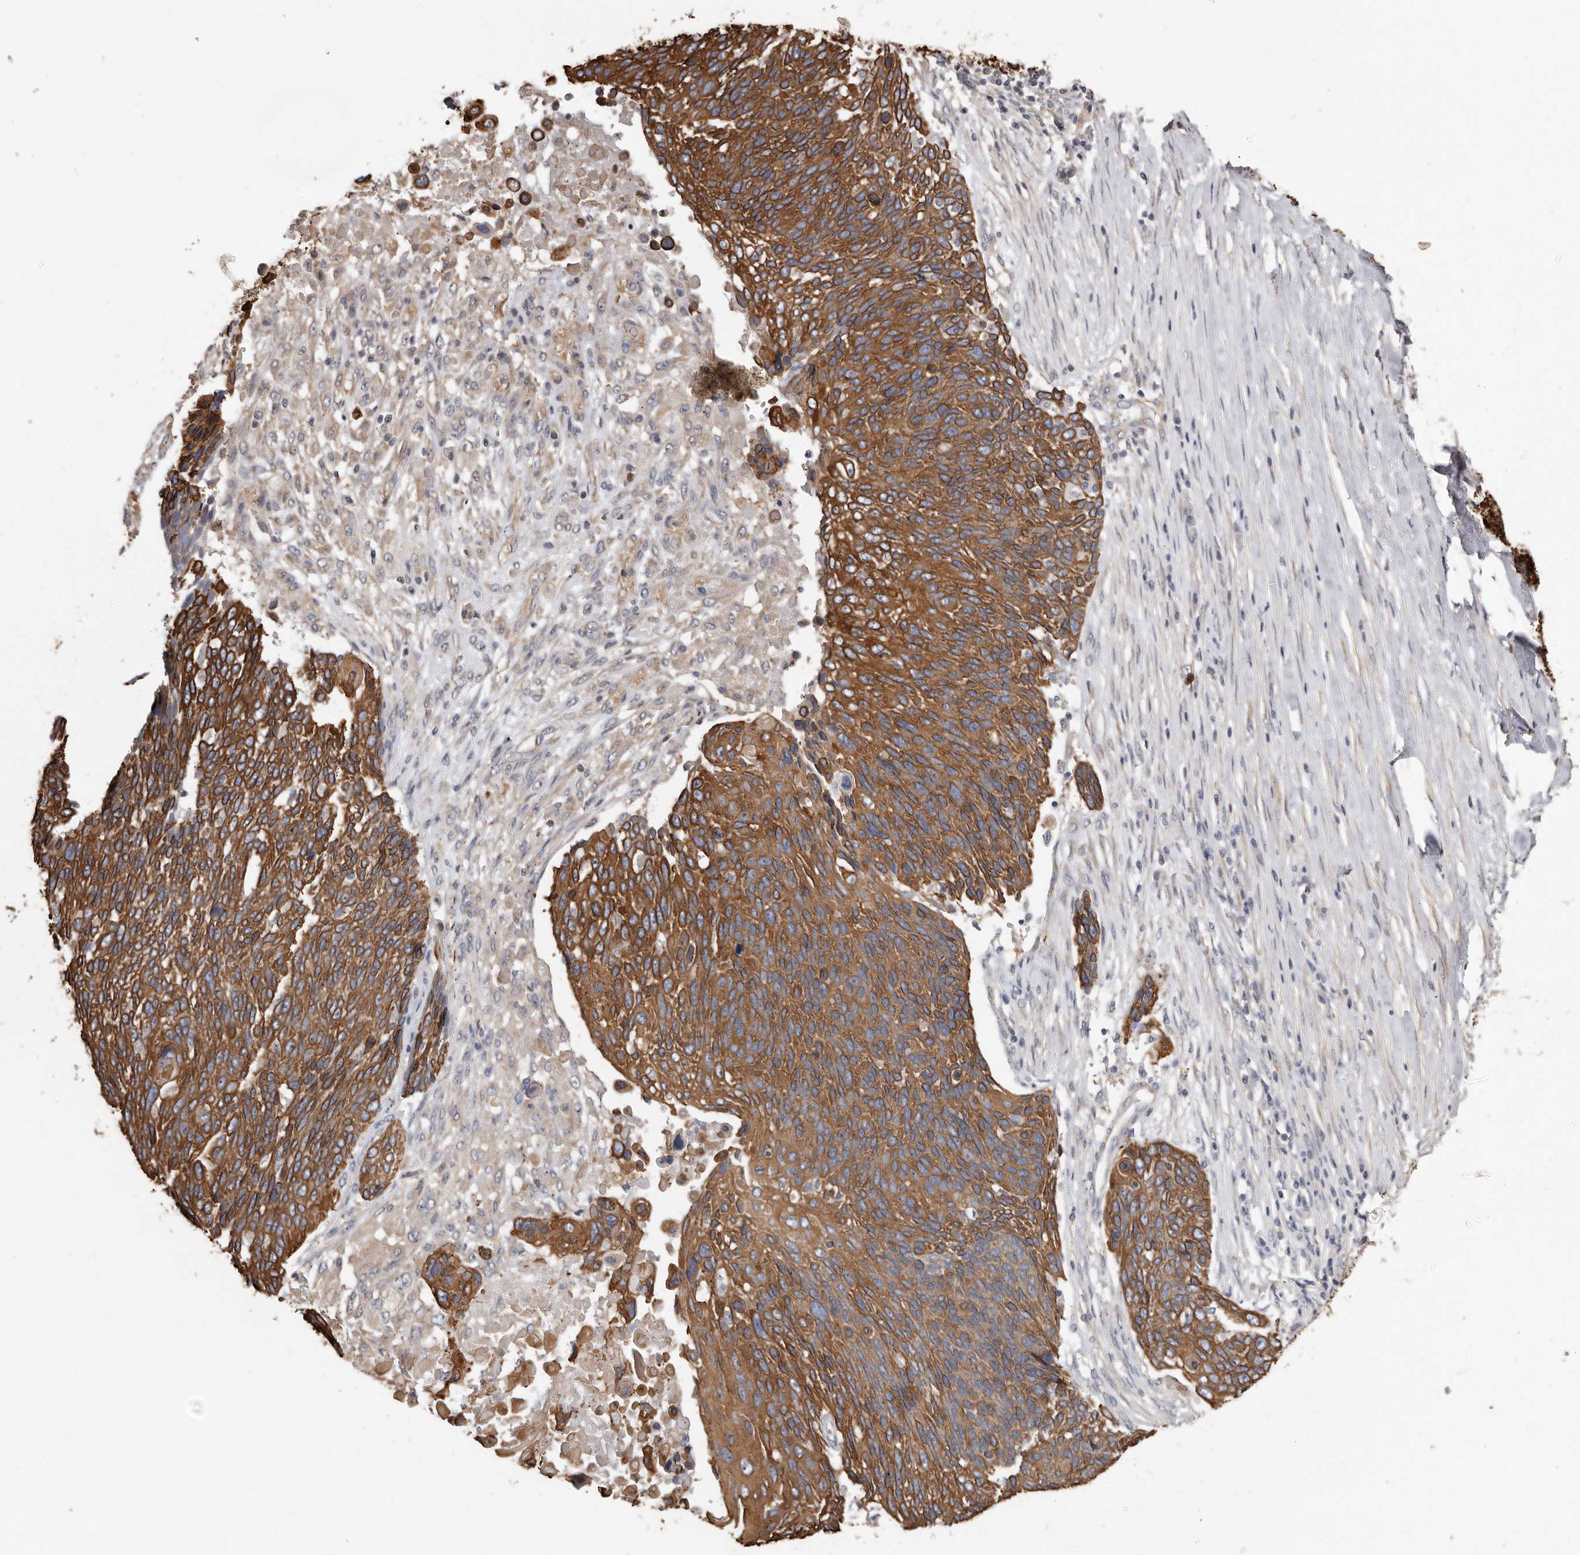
{"staining": {"intensity": "strong", "quantity": ">75%", "location": "cytoplasmic/membranous"}, "tissue": "lung cancer", "cell_type": "Tumor cells", "image_type": "cancer", "snomed": [{"axis": "morphology", "description": "Squamous cell carcinoma, NOS"}, {"axis": "topography", "description": "Lung"}], "caption": "The immunohistochemical stain highlights strong cytoplasmic/membranous expression in tumor cells of lung squamous cell carcinoma tissue.", "gene": "MRPL18", "patient": {"sex": "male", "age": 66}}